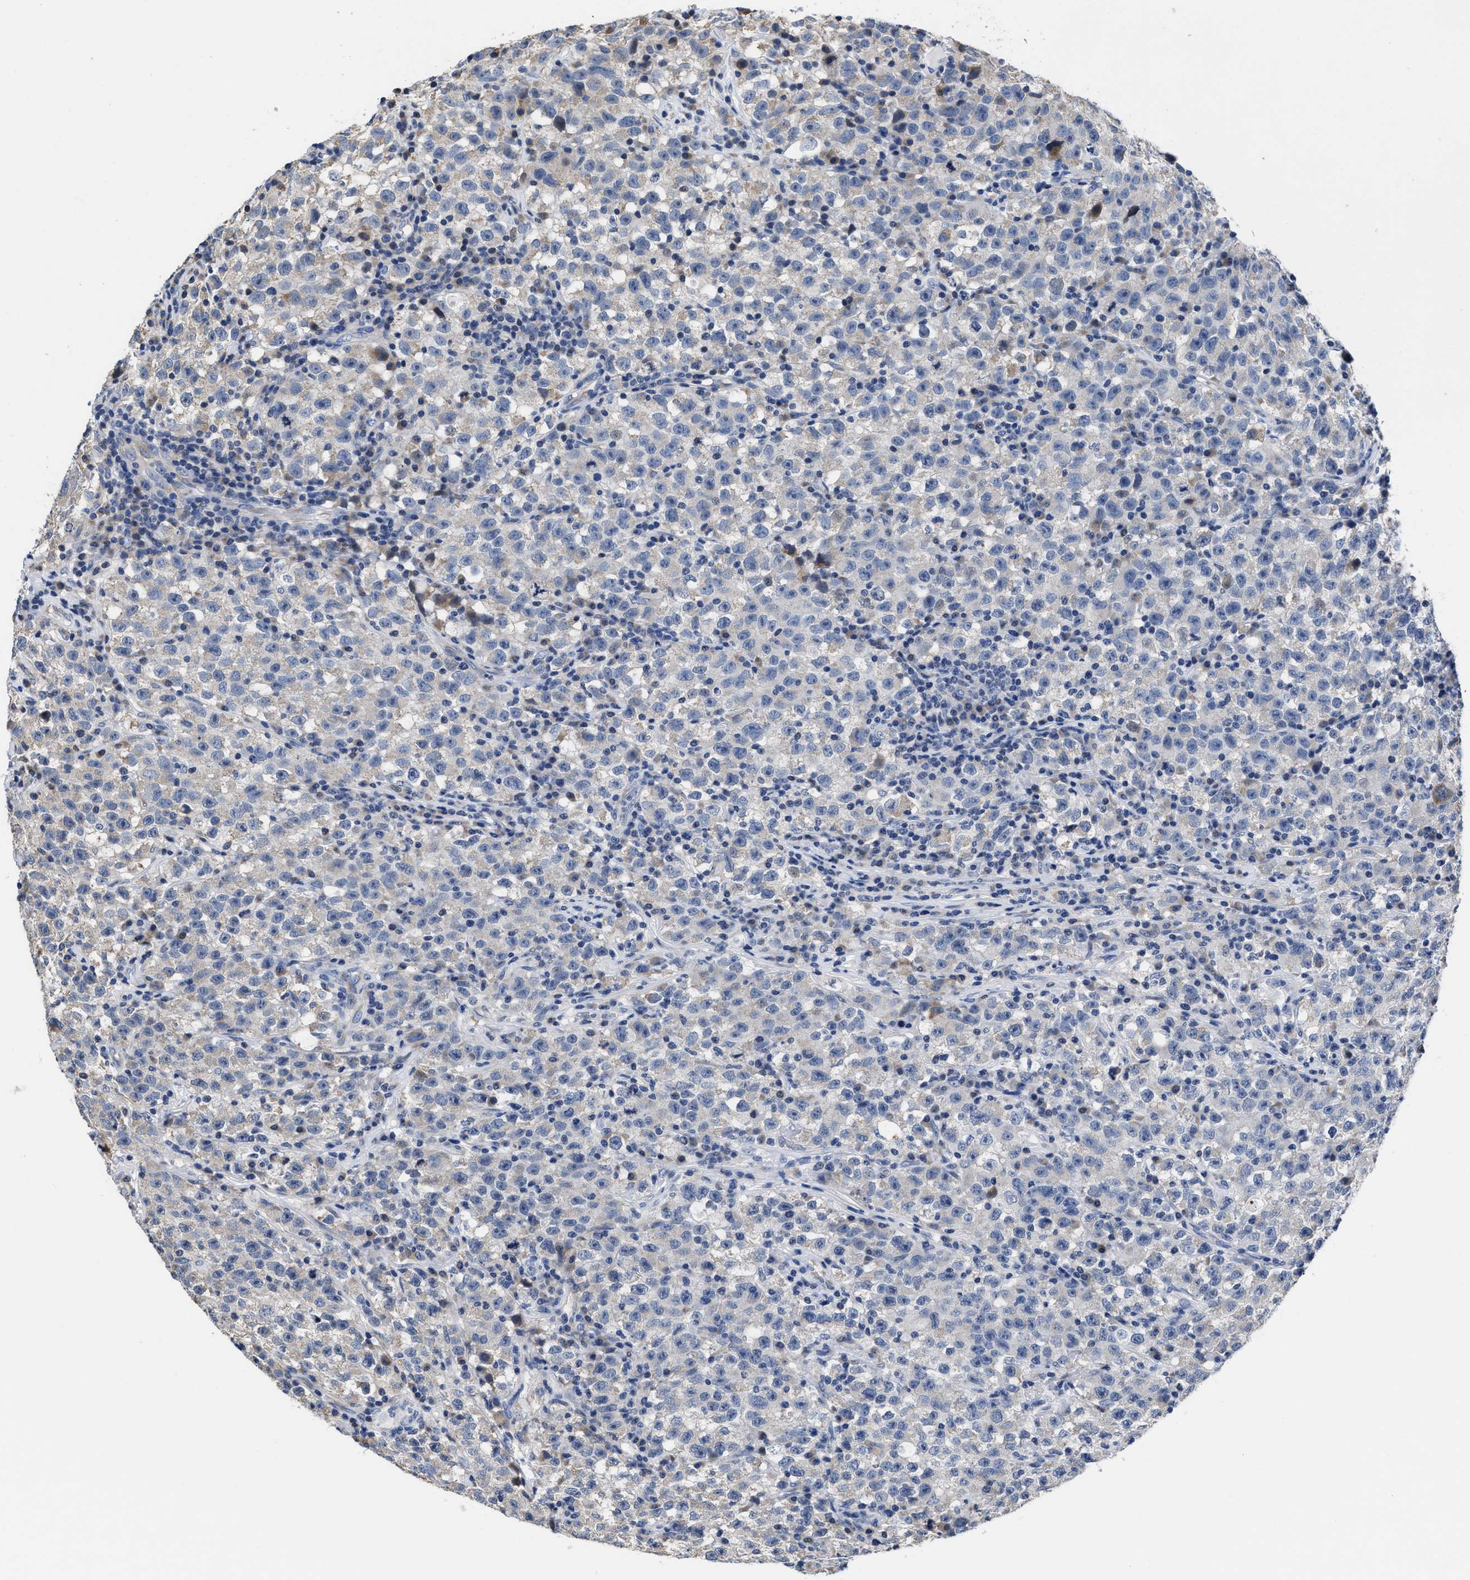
{"staining": {"intensity": "negative", "quantity": "none", "location": "none"}, "tissue": "testis cancer", "cell_type": "Tumor cells", "image_type": "cancer", "snomed": [{"axis": "morphology", "description": "Seminoma, NOS"}, {"axis": "topography", "description": "Testis"}], "caption": "Tumor cells are negative for protein expression in human testis seminoma. Nuclei are stained in blue.", "gene": "HOOK1", "patient": {"sex": "male", "age": 22}}